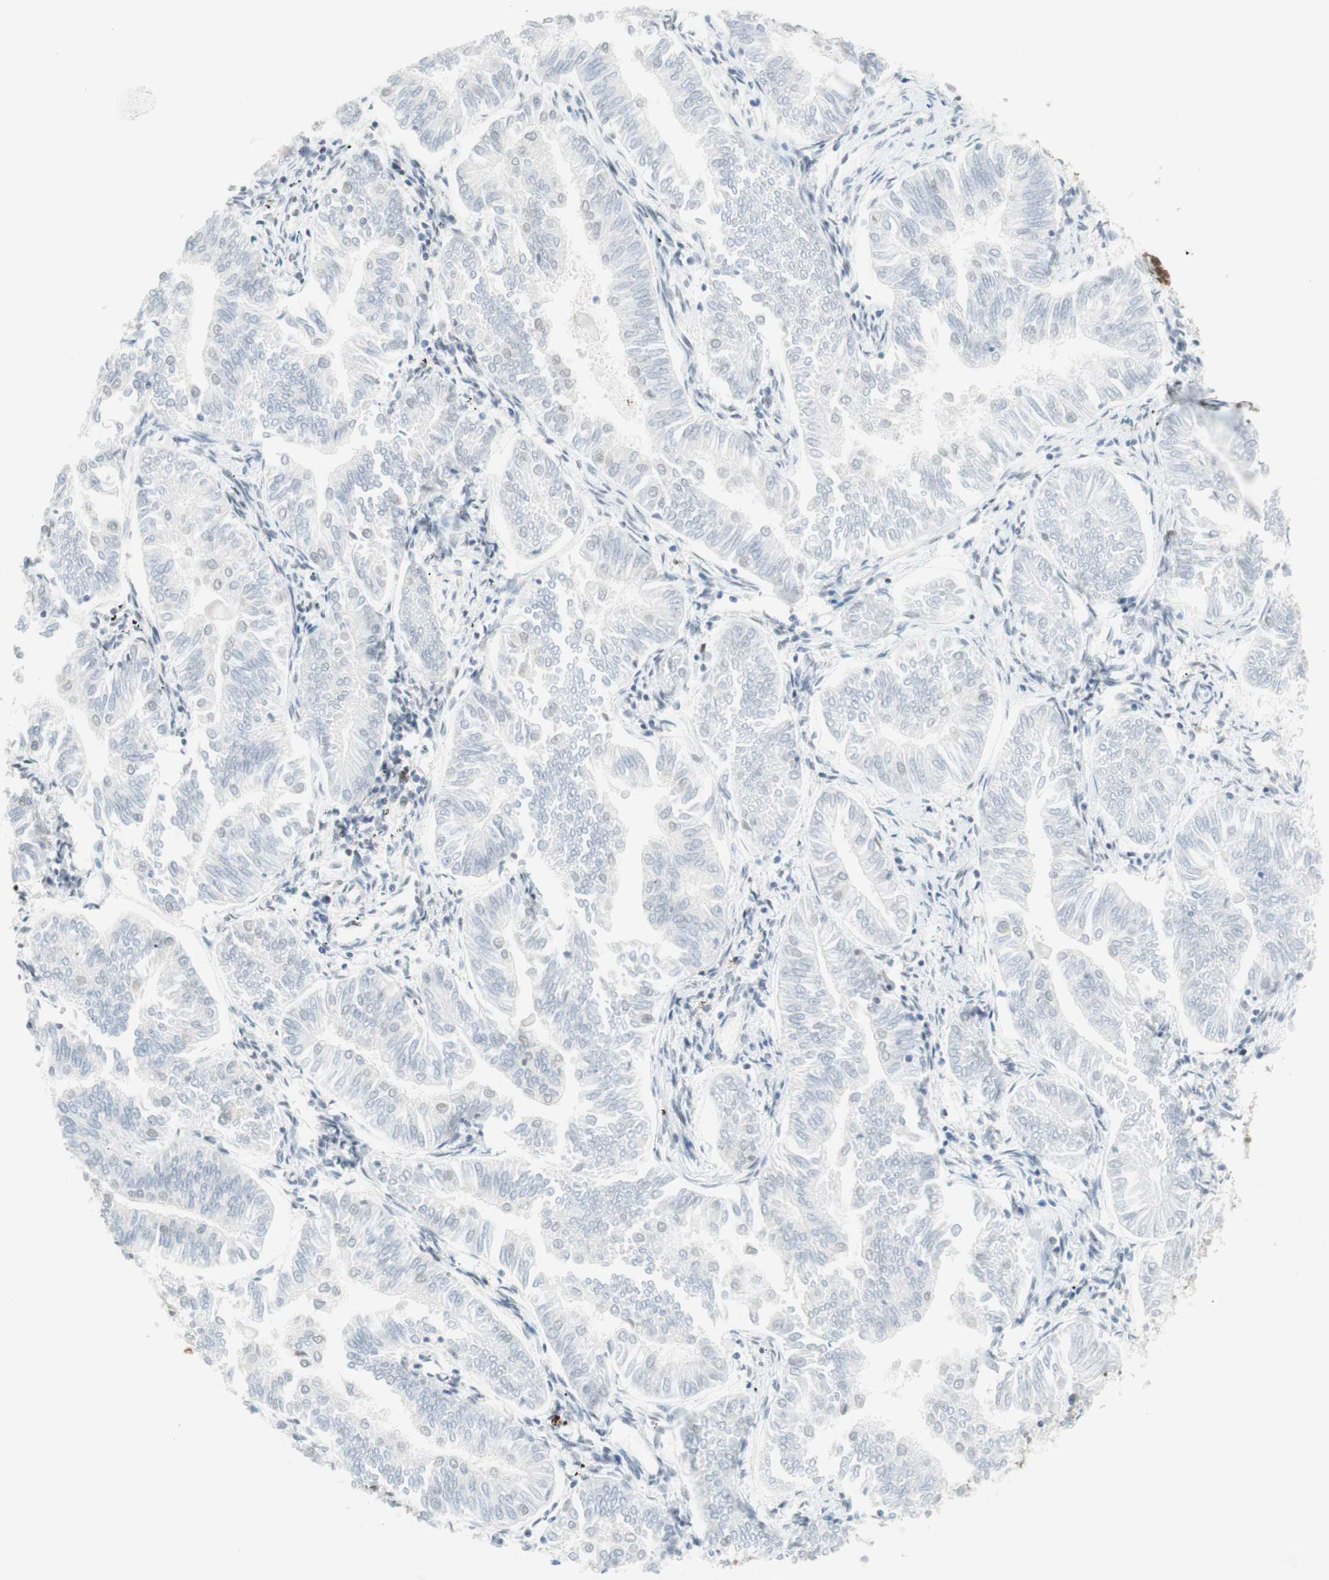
{"staining": {"intensity": "negative", "quantity": "none", "location": "none"}, "tissue": "endometrial cancer", "cell_type": "Tumor cells", "image_type": "cancer", "snomed": [{"axis": "morphology", "description": "Adenocarcinoma, NOS"}, {"axis": "topography", "description": "Endometrium"}], "caption": "Endometrial cancer (adenocarcinoma) was stained to show a protein in brown. There is no significant expression in tumor cells.", "gene": "RNF20", "patient": {"sex": "female", "age": 53}}